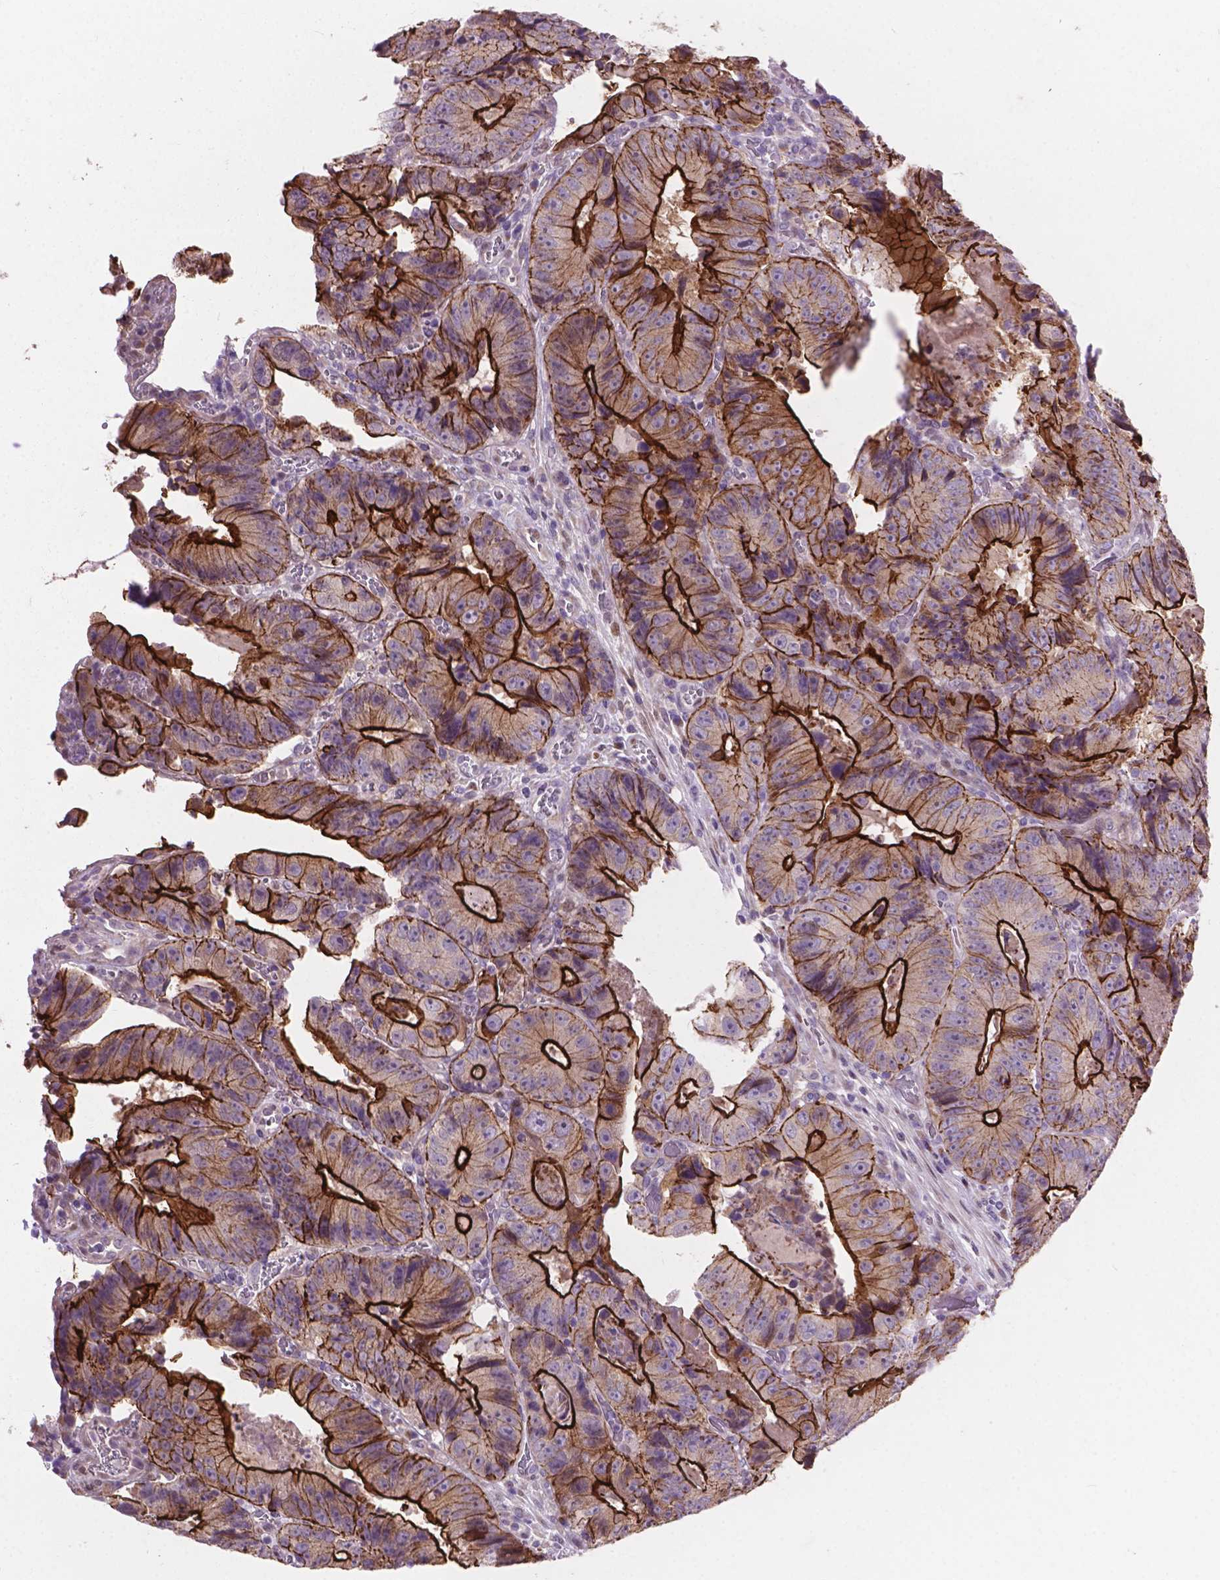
{"staining": {"intensity": "strong", "quantity": "25%-75%", "location": "cytoplasmic/membranous"}, "tissue": "colorectal cancer", "cell_type": "Tumor cells", "image_type": "cancer", "snomed": [{"axis": "morphology", "description": "Adenocarcinoma, NOS"}, {"axis": "topography", "description": "Colon"}], "caption": "Immunohistochemistry (IHC) image of adenocarcinoma (colorectal) stained for a protein (brown), which shows high levels of strong cytoplasmic/membranous expression in about 25%-75% of tumor cells.", "gene": "MYH14", "patient": {"sex": "female", "age": 86}}